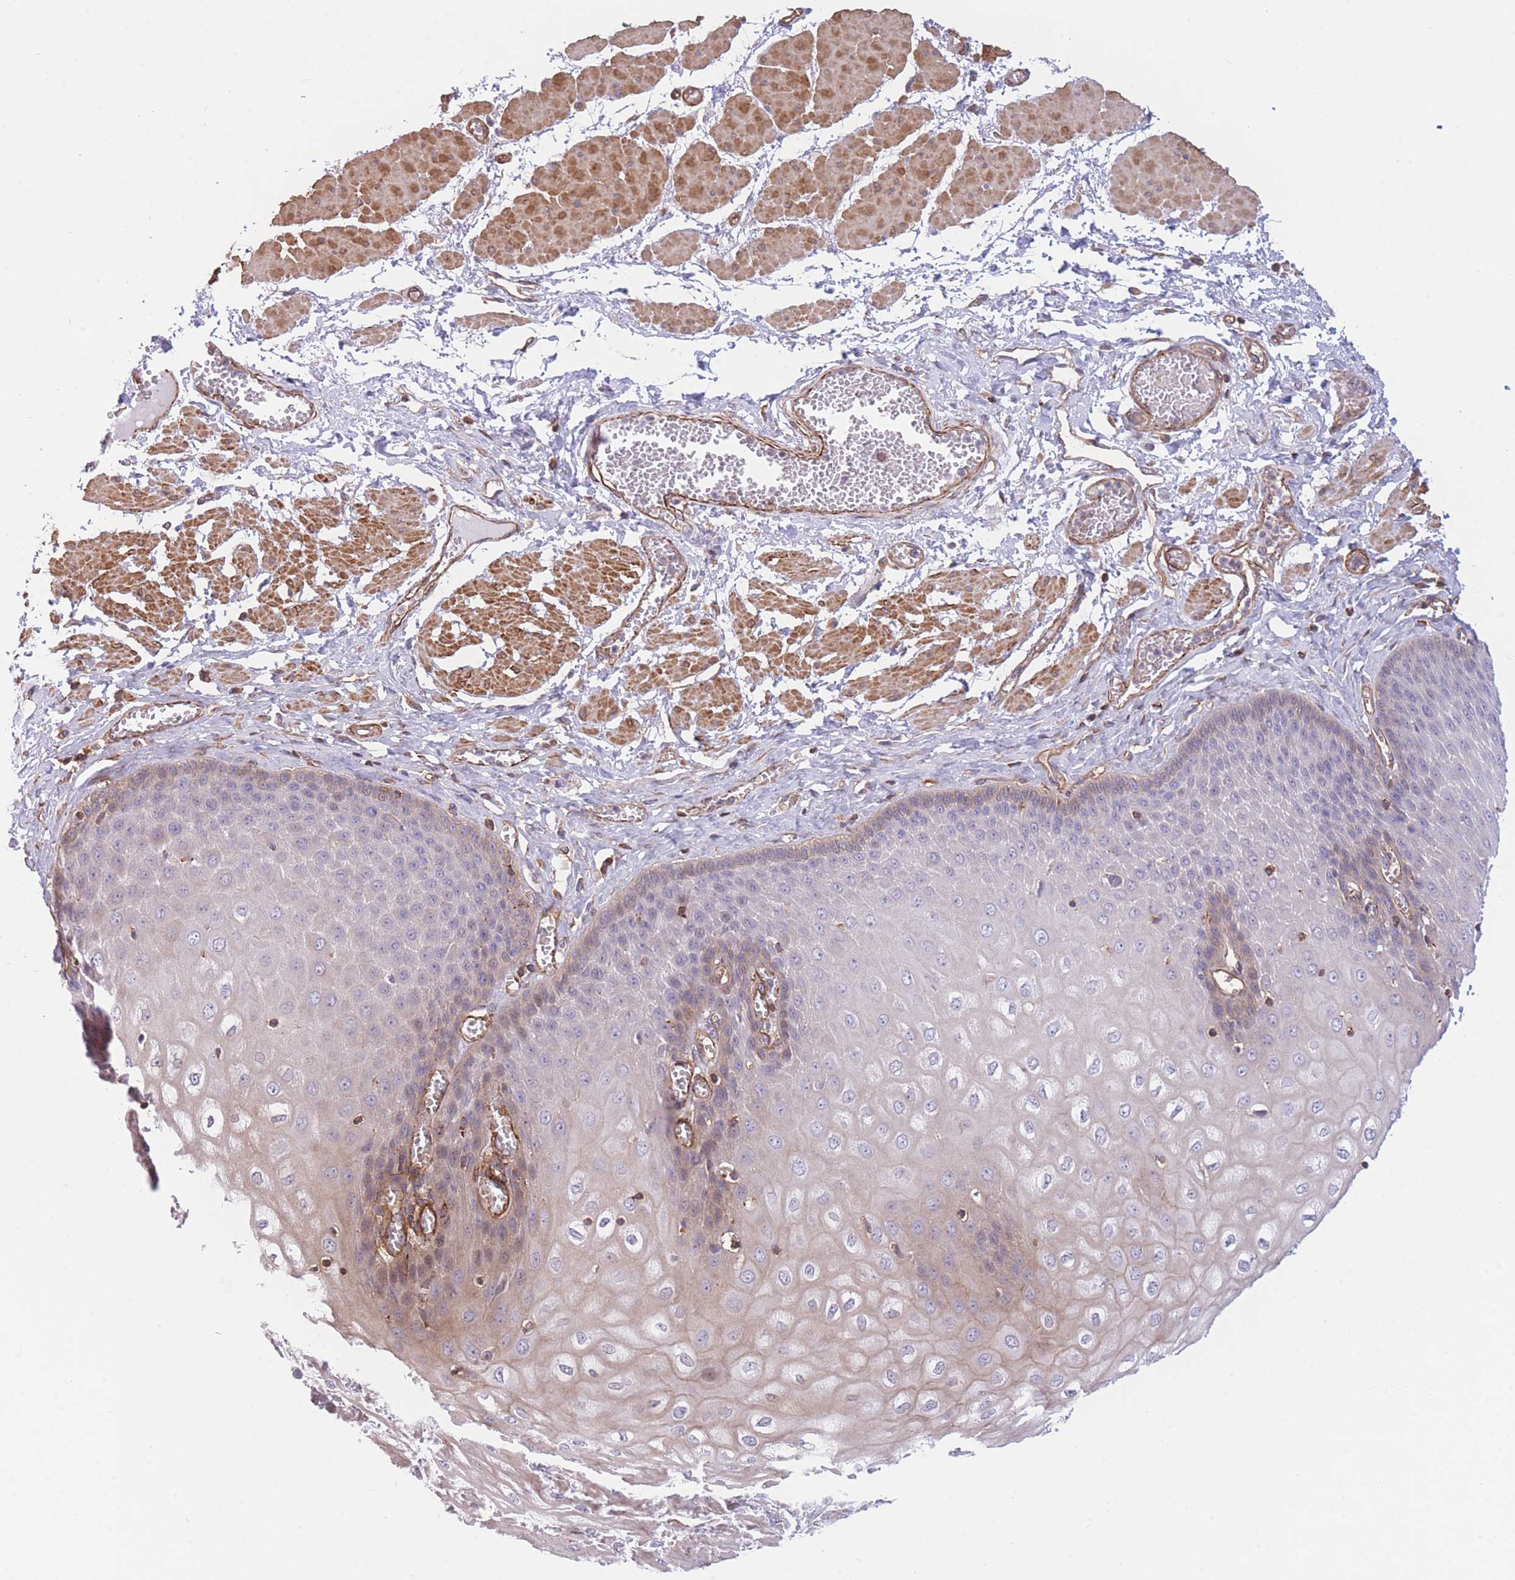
{"staining": {"intensity": "weak", "quantity": "25%-75%", "location": "cytoplasmic/membranous"}, "tissue": "esophagus", "cell_type": "Squamous epithelial cells", "image_type": "normal", "snomed": [{"axis": "morphology", "description": "Normal tissue, NOS"}, {"axis": "topography", "description": "Esophagus"}], "caption": "A micrograph showing weak cytoplasmic/membranous positivity in about 25%-75% of squamous epithelial cells in unremarkable esophagus, as visualized by brown immunohistochemical staining.", "gene": "CDC25B", "patient": {"sex": "male", "age": 60}}